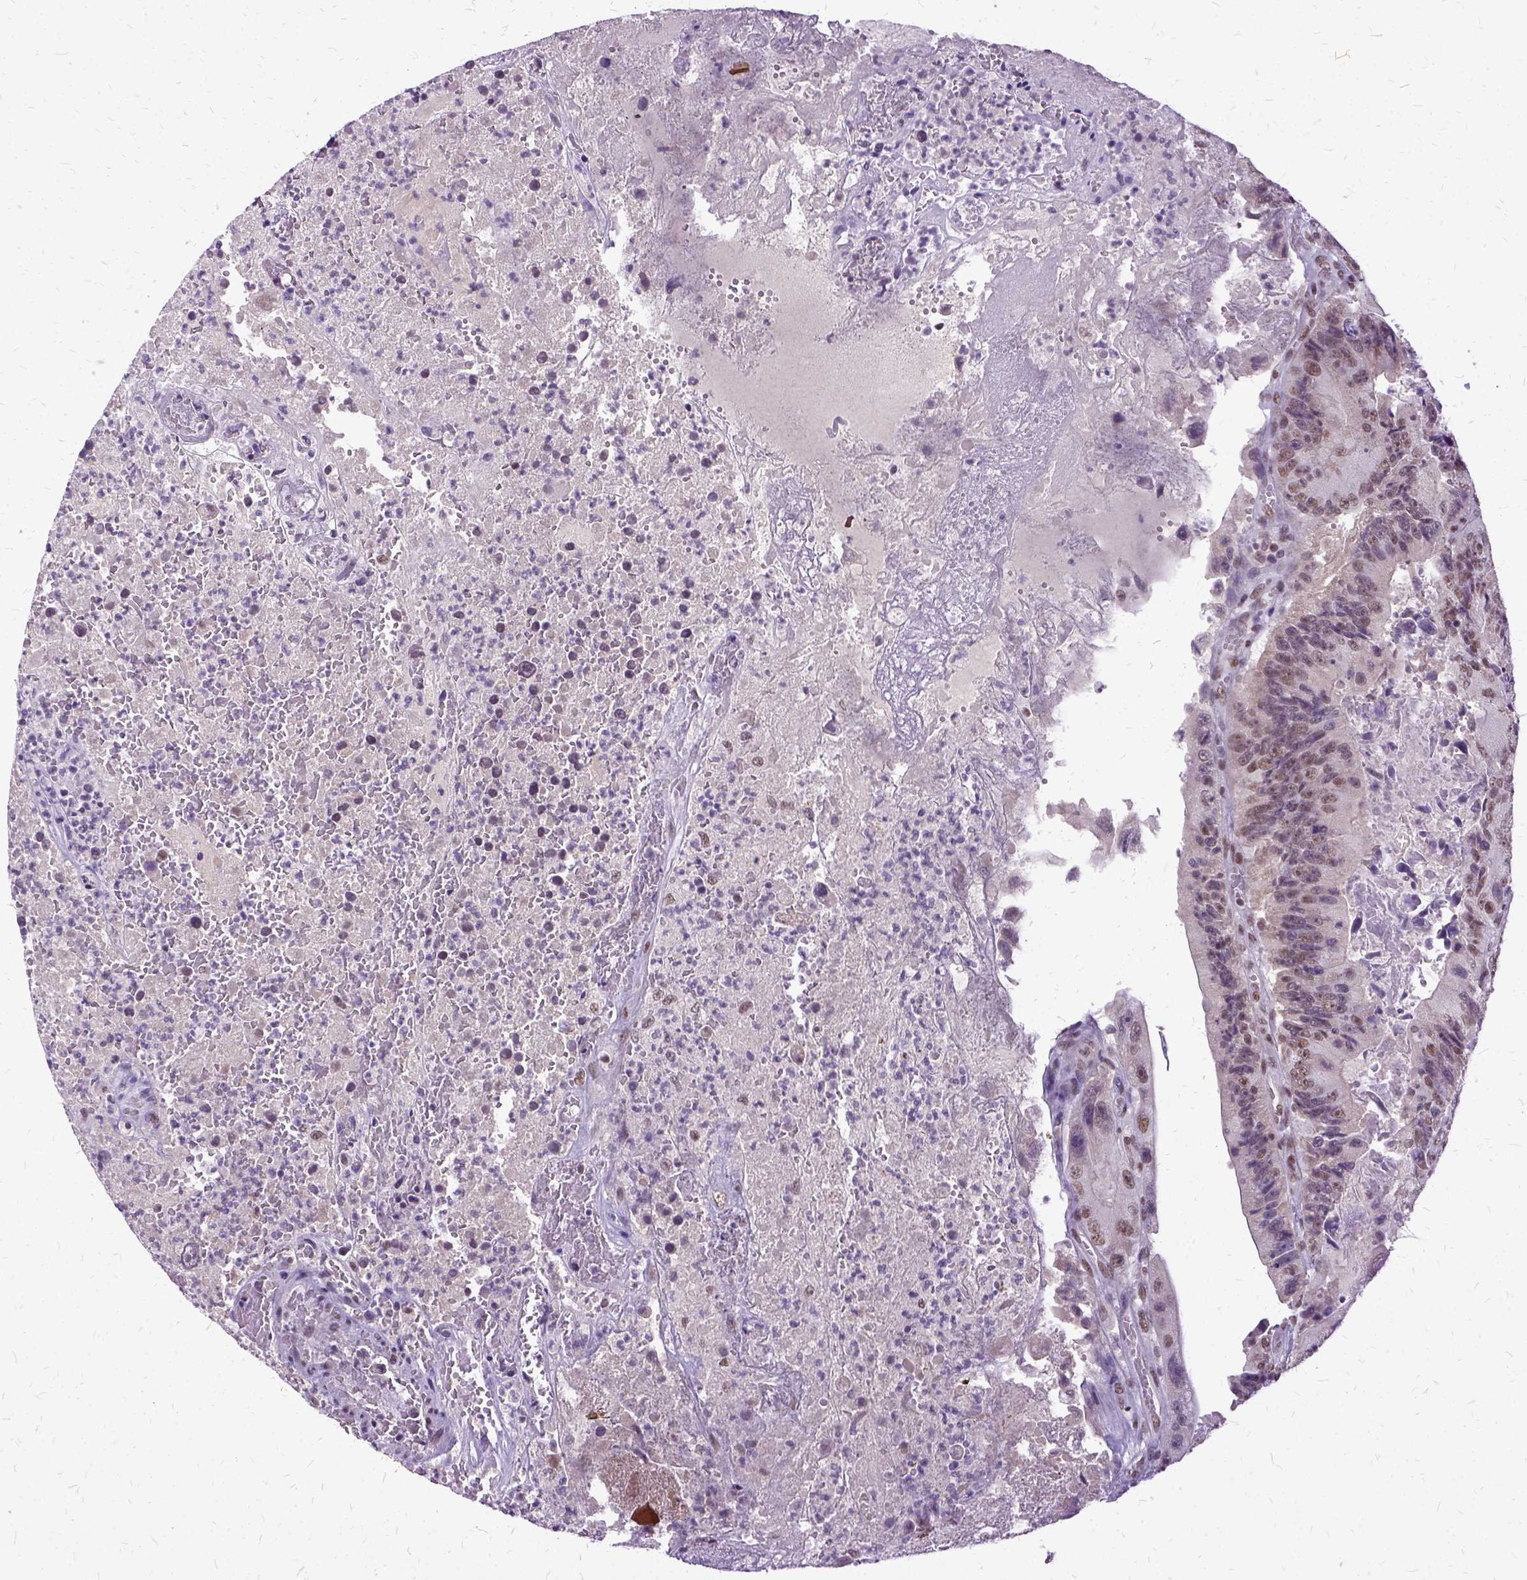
{"staining": {"intensity": "weak", "quantity": "25%-75%", "location": "nuclear"}, "tissue": "colorectal cancer", "cell_type": "Tumor cells", "image_type": "cancer", "snomed": [{"axis": "morphology", "description": "Adenocarcinoma, NOS"}, {"axis": "topography", "description": "Colon"}], "caption": "About 25%-75% of tumor cells in colorectal cancer reveal weak nuclear protein positivity as visualized by brown immunohistochemical staining.", "gene": "SETD1A", "patient": {"sex": "female", "age": 86}}